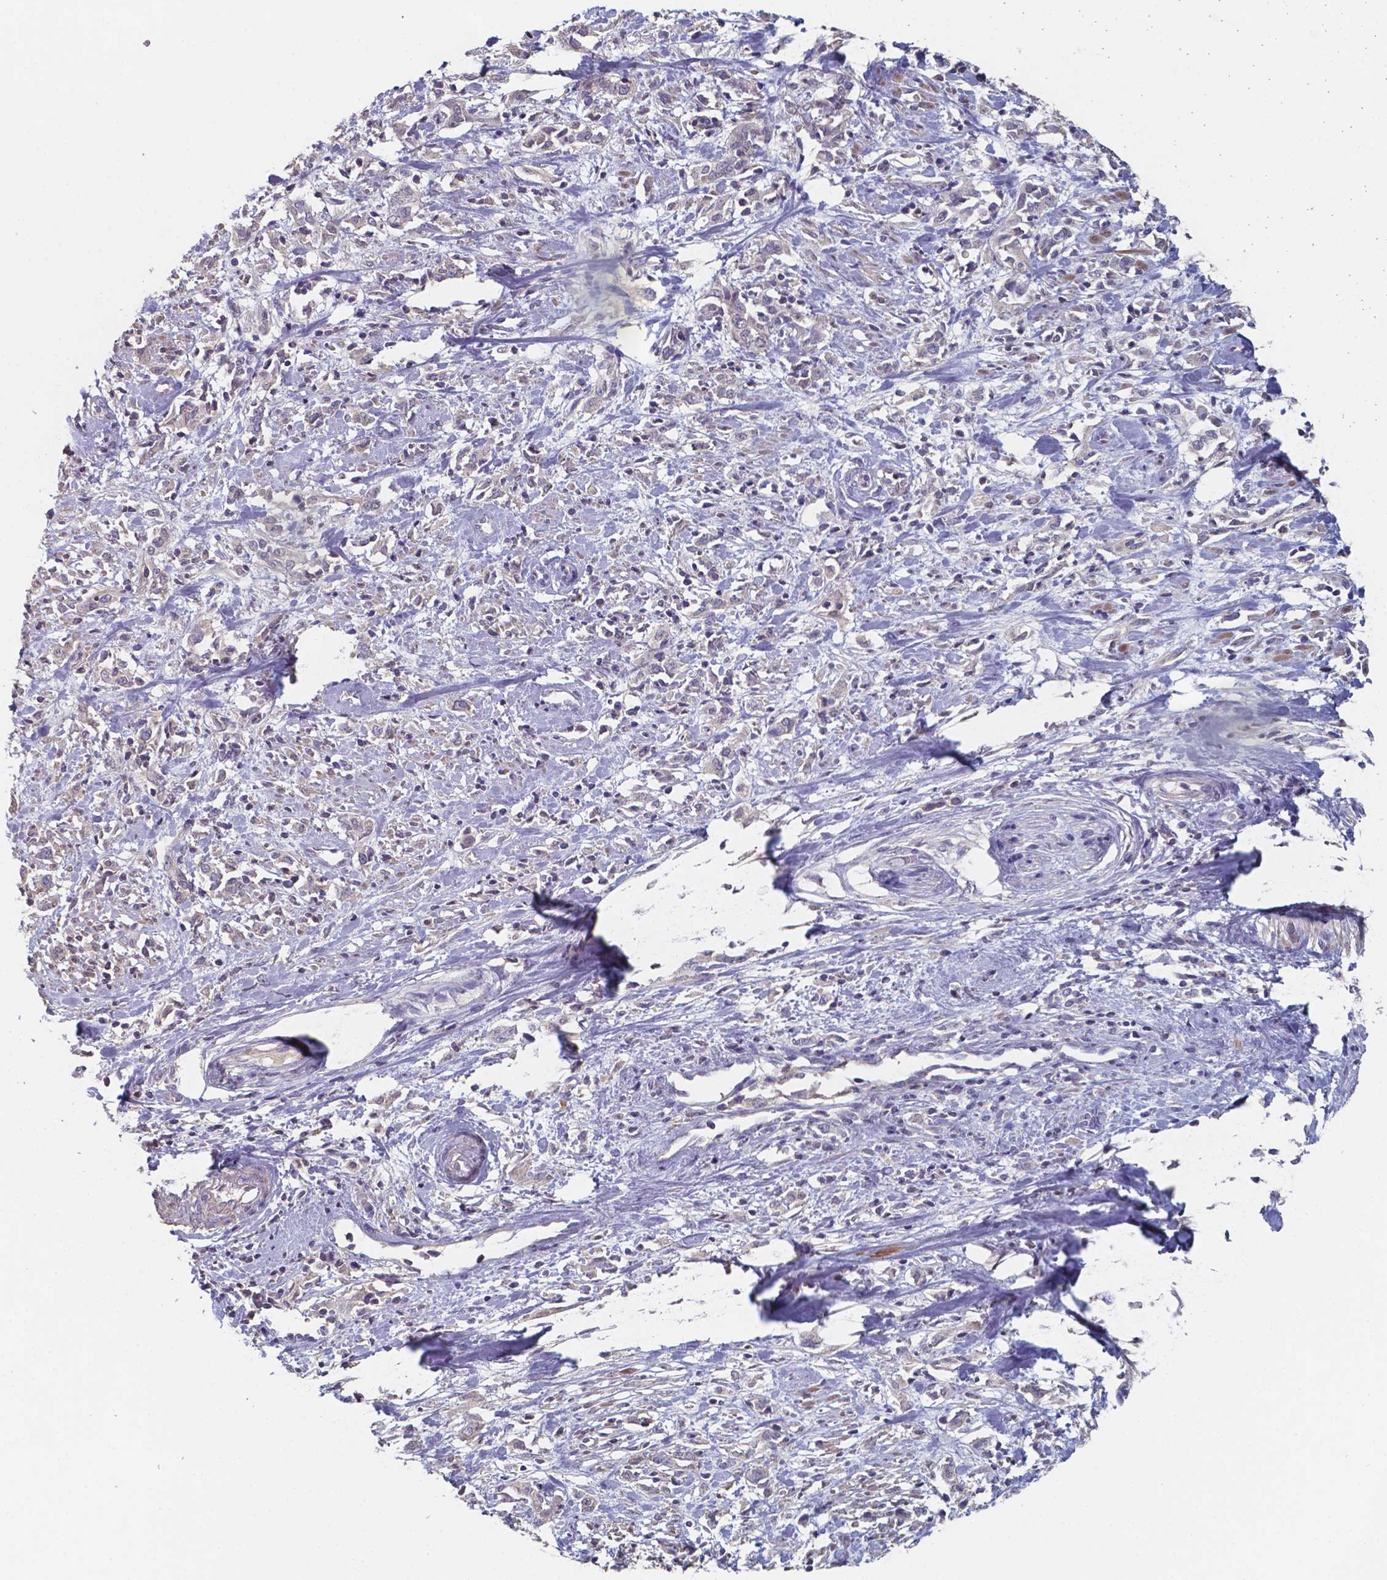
{"staining": {"intensity": "negative", "quantity": "none", "location": "none"}, "tissue": "cervical cancer", "cell_type": "Tumor cells", "image_type": "cancer", "snomed": [{"axis": "morphology", "description": "Adenocarcinoma, NOS"}, {"axis": "topography", "description": "Cervix"}], "caption": "This is a micrograph of IHC staining of cervical cancer (adenocarcinoma), which shows no expression in tumor cells.", "gene": "BTBD17", "patient": {"sex": "female", "age": 40}}